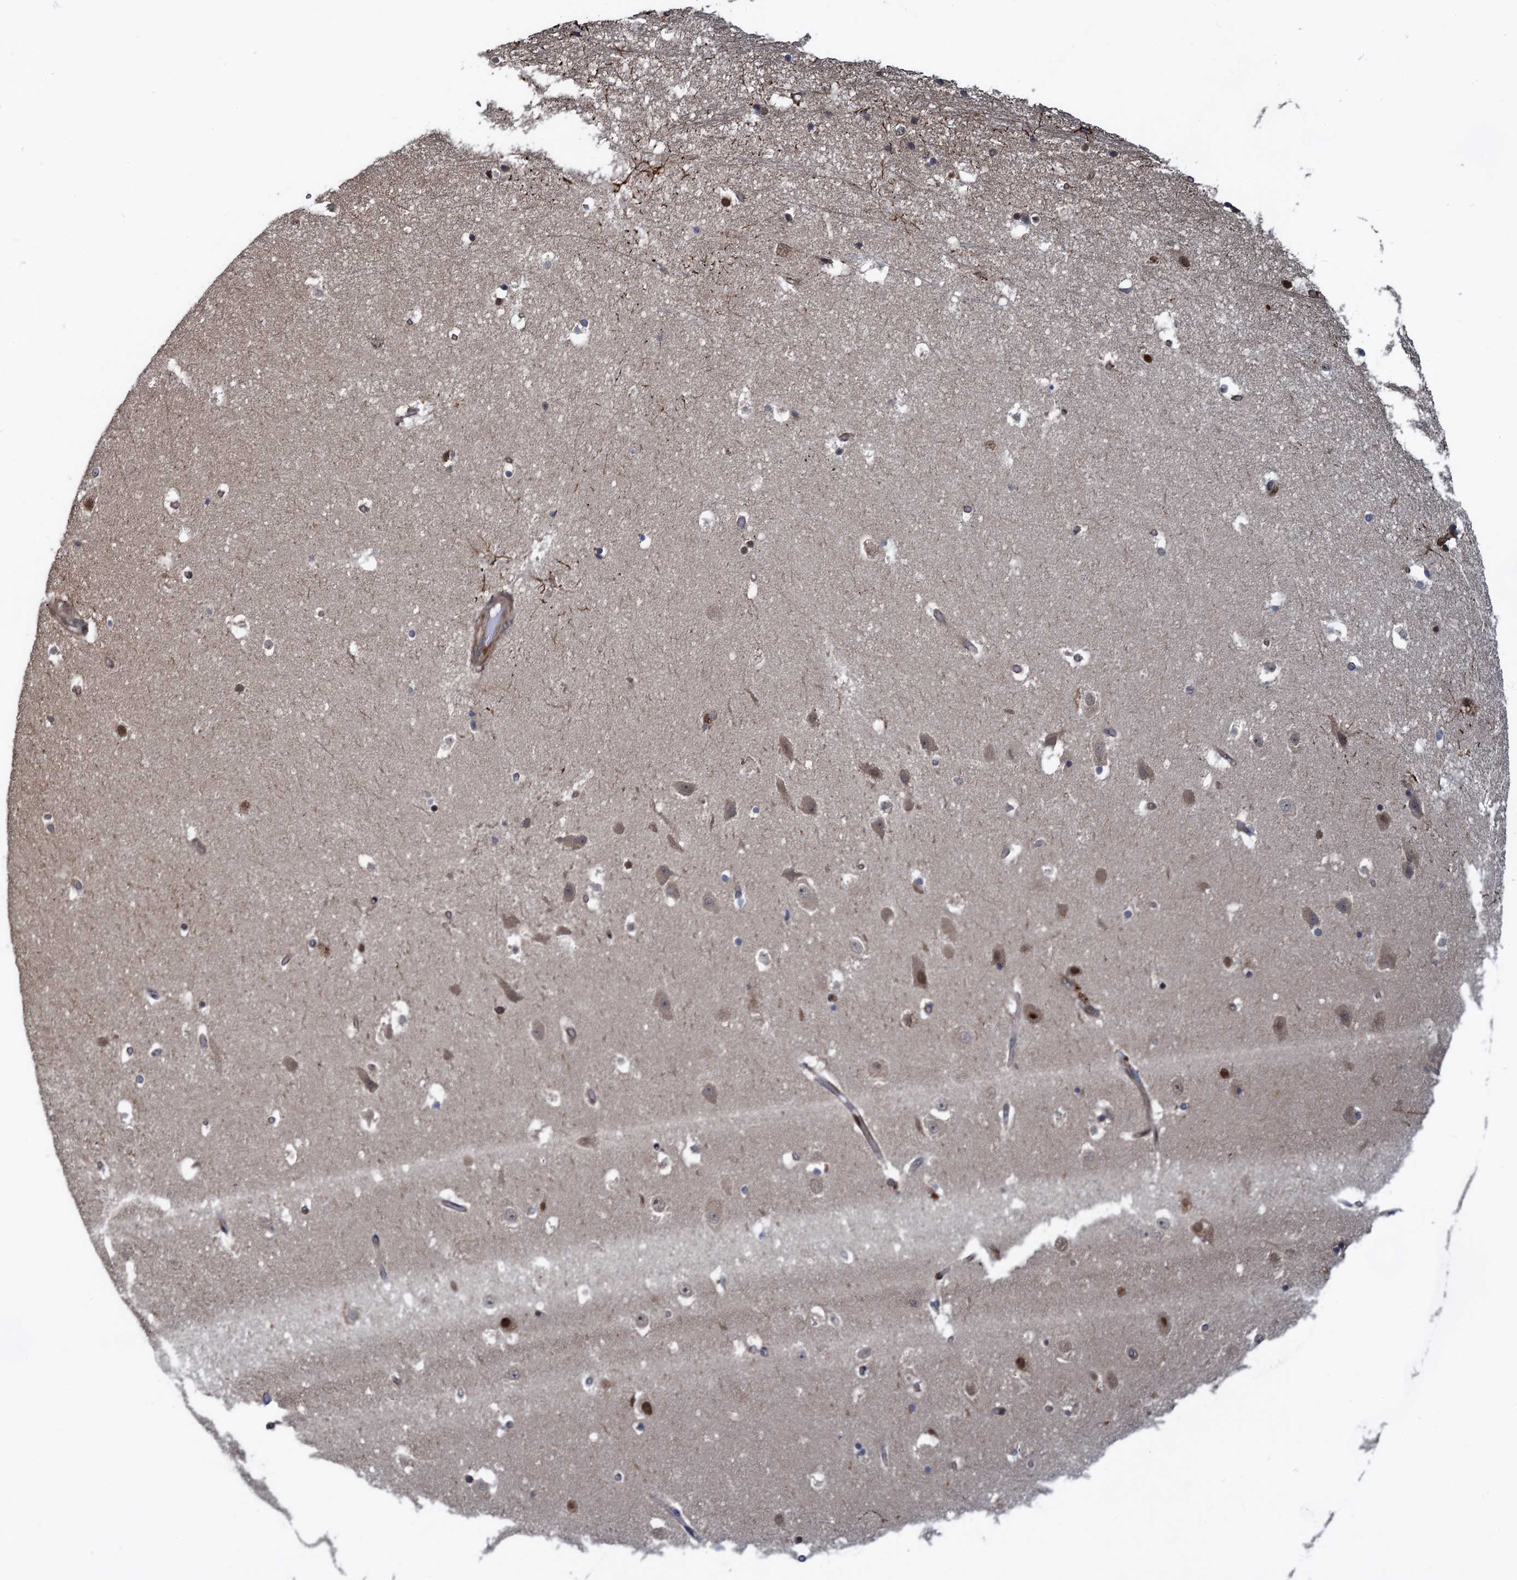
{"staining": {"intensity": "moderate", "quantity": "<25%", "location": "nuclear"}, "tissue": "hippocampus", "cell_type": "Glial cells", "image_type": "normal", "snomed": [{"axis": "morphology", "description": "Normal tissue, NOS"}, {"axis": "topography", "description": "Hippocampus"}], "caption": "Immunohistochemical staining of unremarkable hippocampus reveals low levels of moderate nuclear positivity in about <25% of glial cells.", "gene": "ATOSA", "patient": {"sex": "female", "age": 52}}